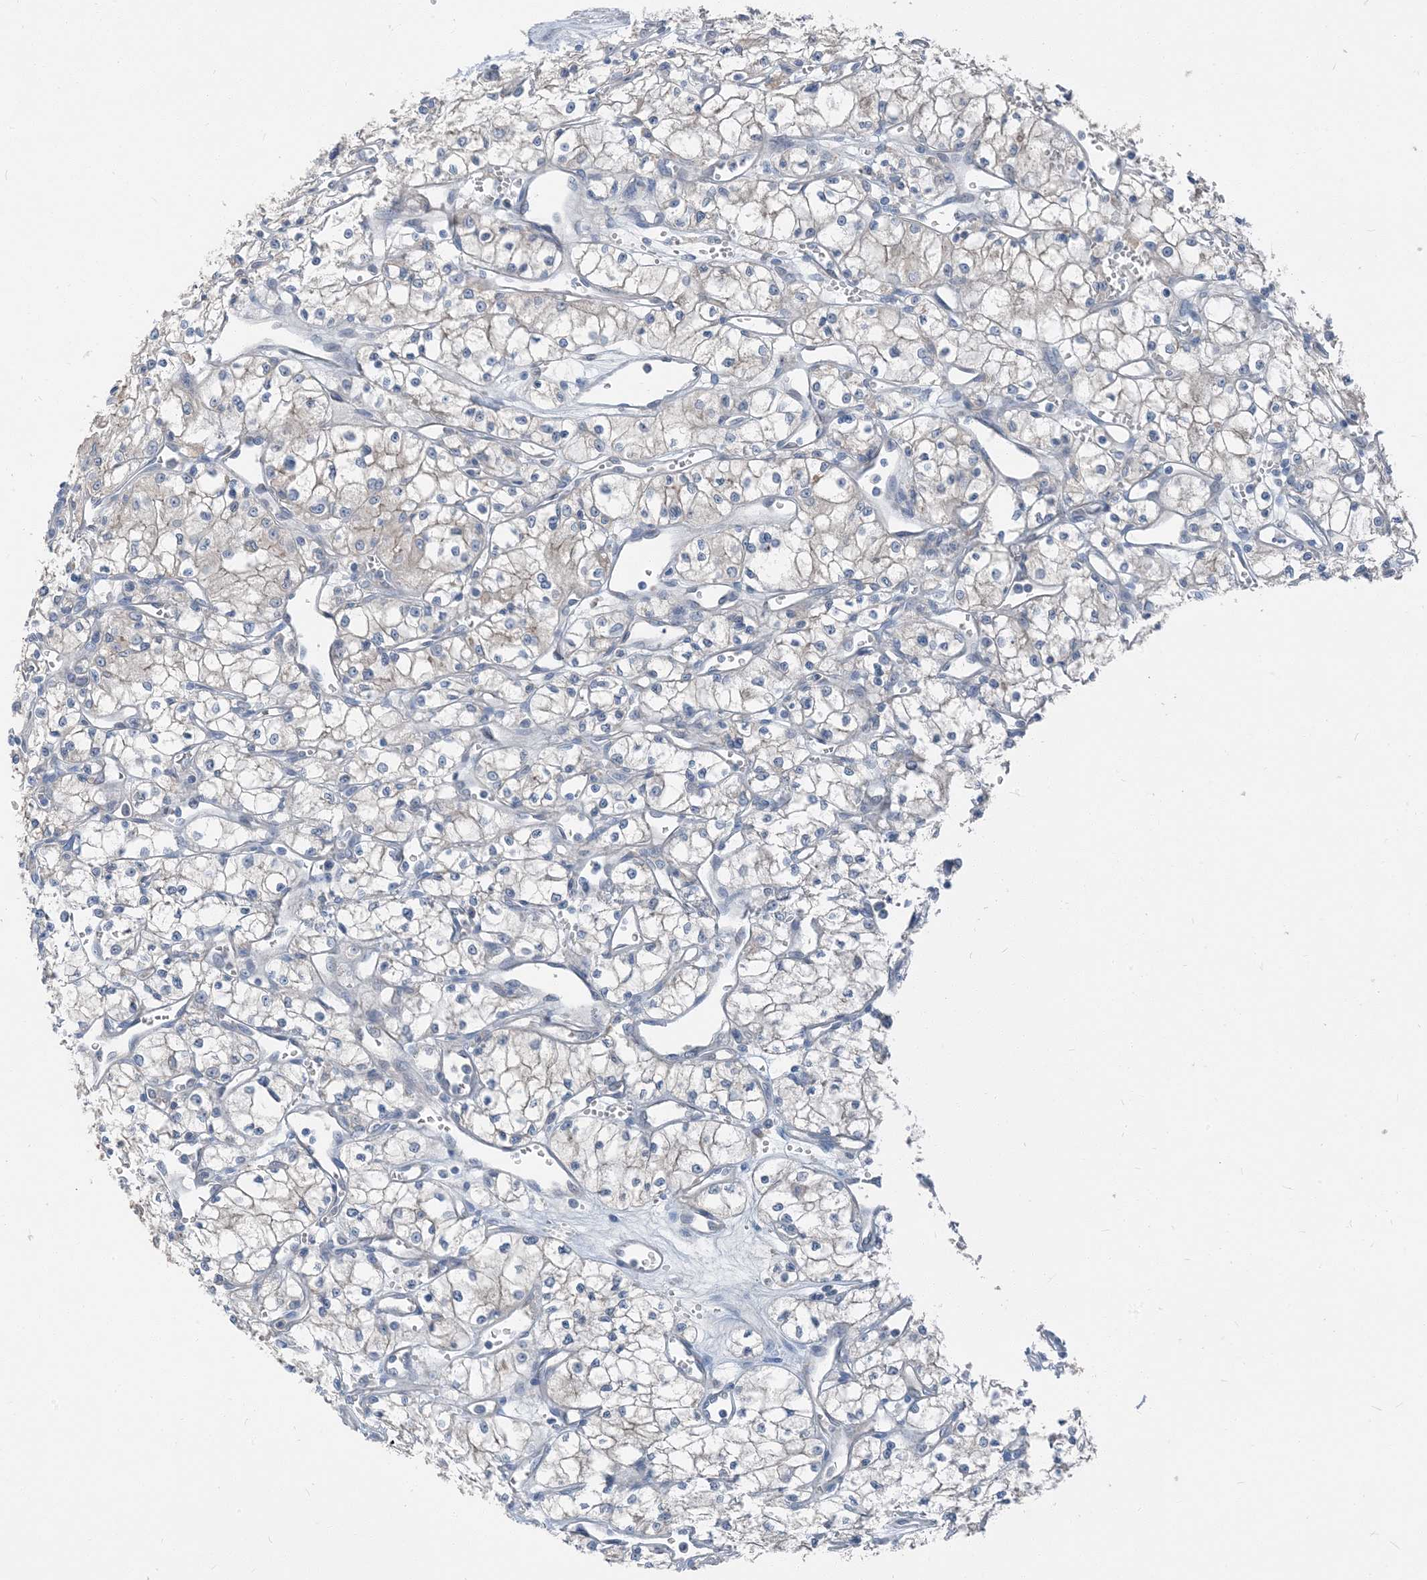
{"staining": {"intensity": "negative", "quantity": "none", "location": "none"}, "tissue": "renal cancer", "cell_type": "Tumor cells", "image_type": "cancer", "snomed": [{"axis": "morphology", "description": "Adenocarcinoma, NOS"}, {"axis": "topography", "description": "Kidney"}], "caption": "Image shows no significant protein expression in tumor cells of renal cancer (adenocarcinoma).", "gene": "NCOA7", "patient": {"sex": "male", "age": 59}}